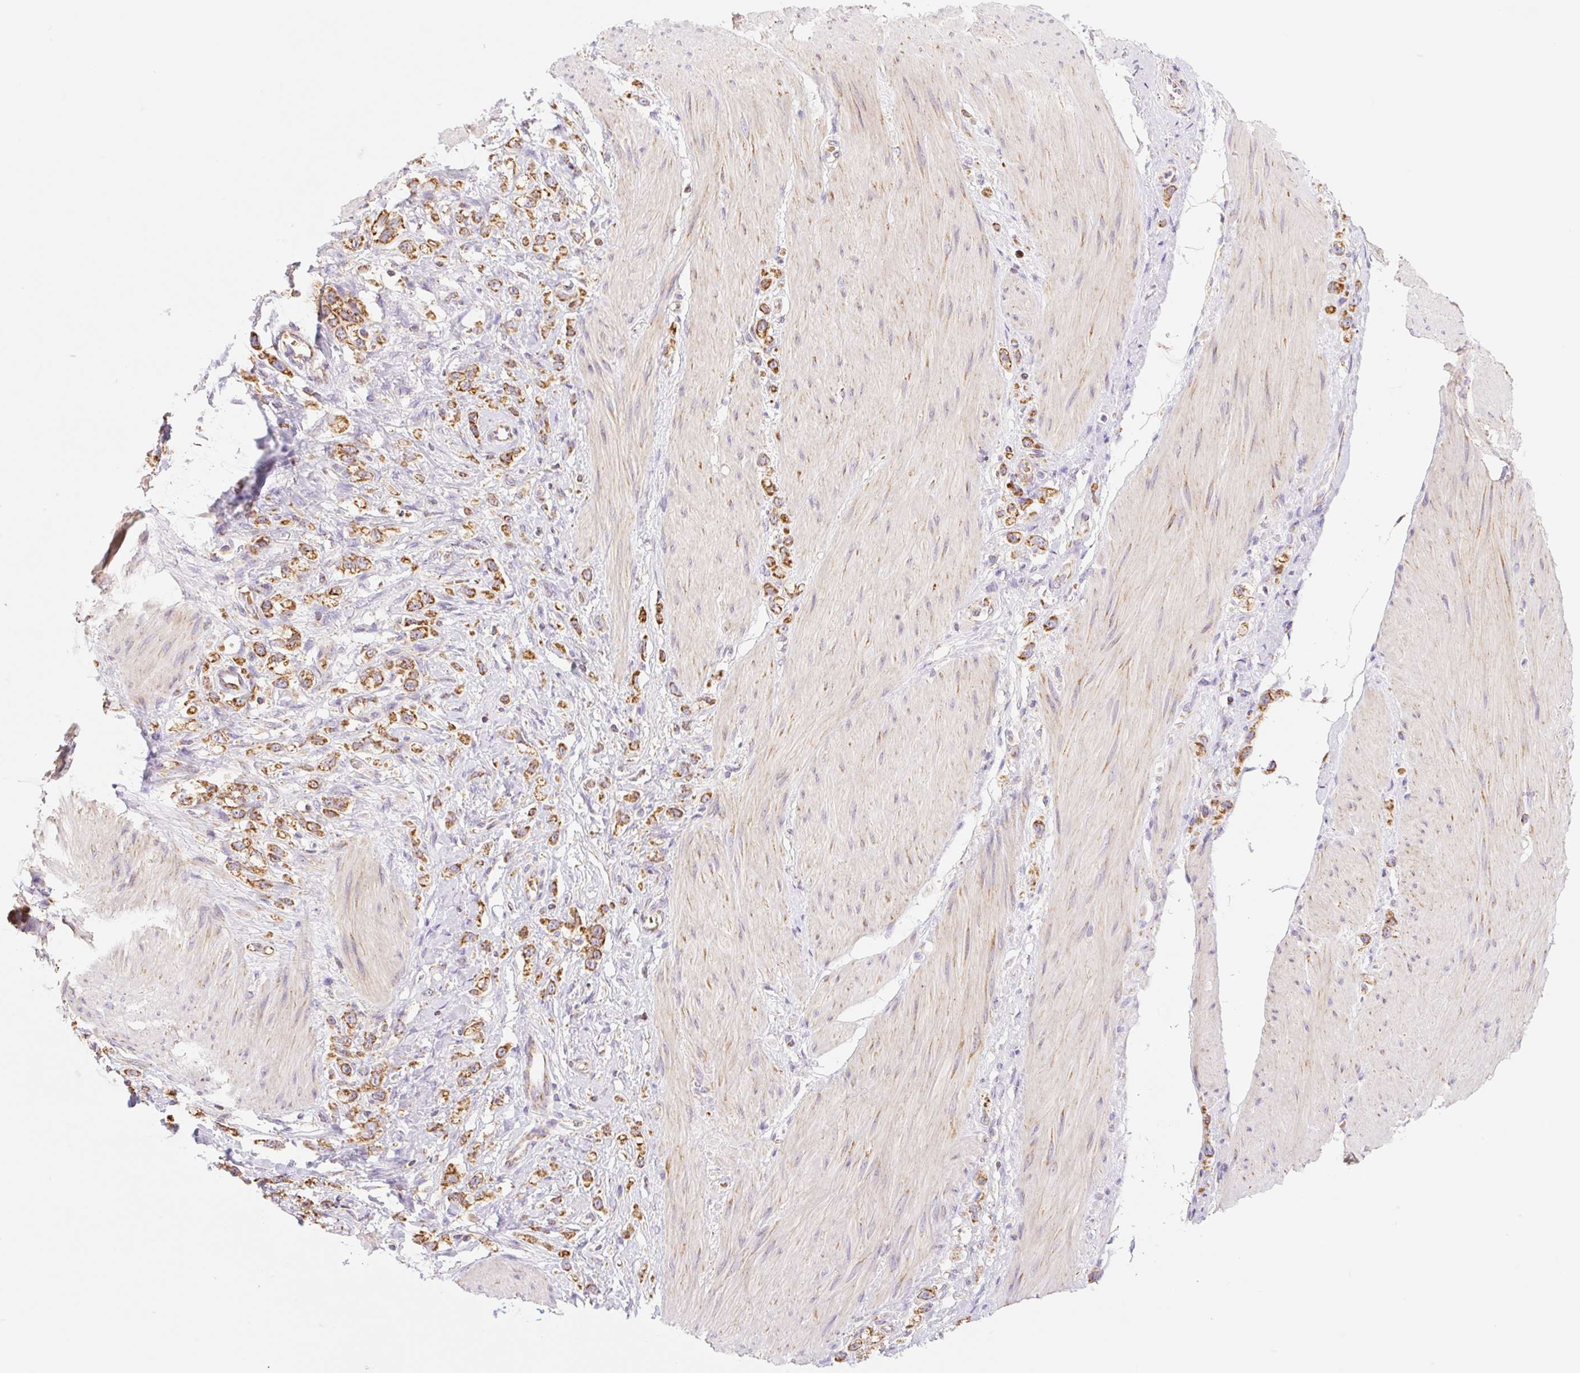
{"staining": {"intensity": "strong", "quantity": ">75%", "location": "cytoplasmic/membranous"}, "tissue": "stomach cancer", "cell_type": "Tumor cells", "image_type": "cancer", "snomed": [{"axis": "morphology", "description": "Adenocarcinoma, NOS"}, {"axis": "topography", "description": "Stomach"}], "caption": "DAB immunohistochemical staining of human adenocarcinoma (stomach) shows strong cytoplasmic/membranous protein expression in about >75% of tumor cells.", "gene": "GOSR2", "patient": {"sex": "female", "age": 65}}